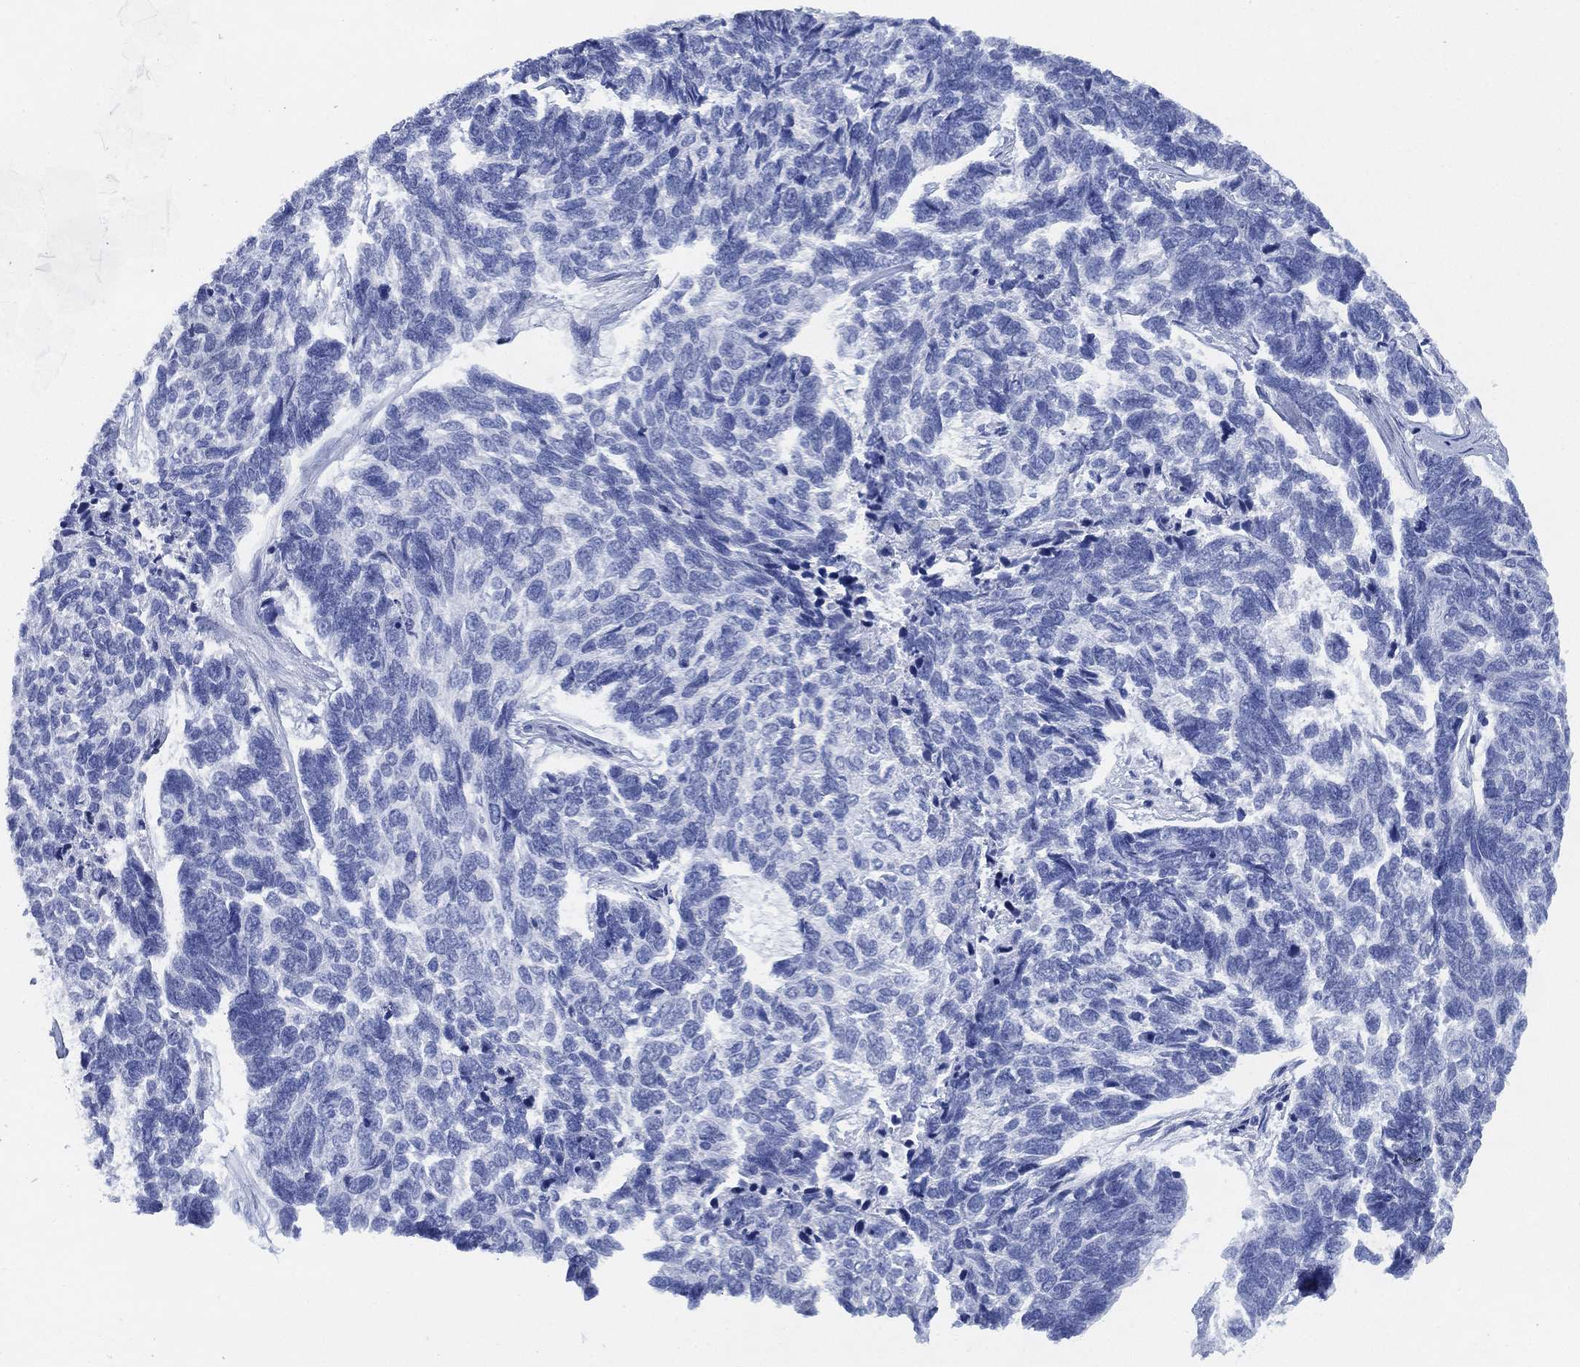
{"staining": {"intensity": "negative", "quantity": "none", "location": "none"}, "tissue": "skin cancer", "cell_type": "Tumor cells", "image_type": "cancer", "snomed": [{"axis": "morphology", "description": "Basal cell carcinoma"}, {"axis": "topography", "description": "Skin"}], "caption": "Protein analysis of basal cell carcinoma (skin) displays no significant positivity in tumor cells.", "gene": "CCDC70", "patient": {"sex": "female", "age": 65}}